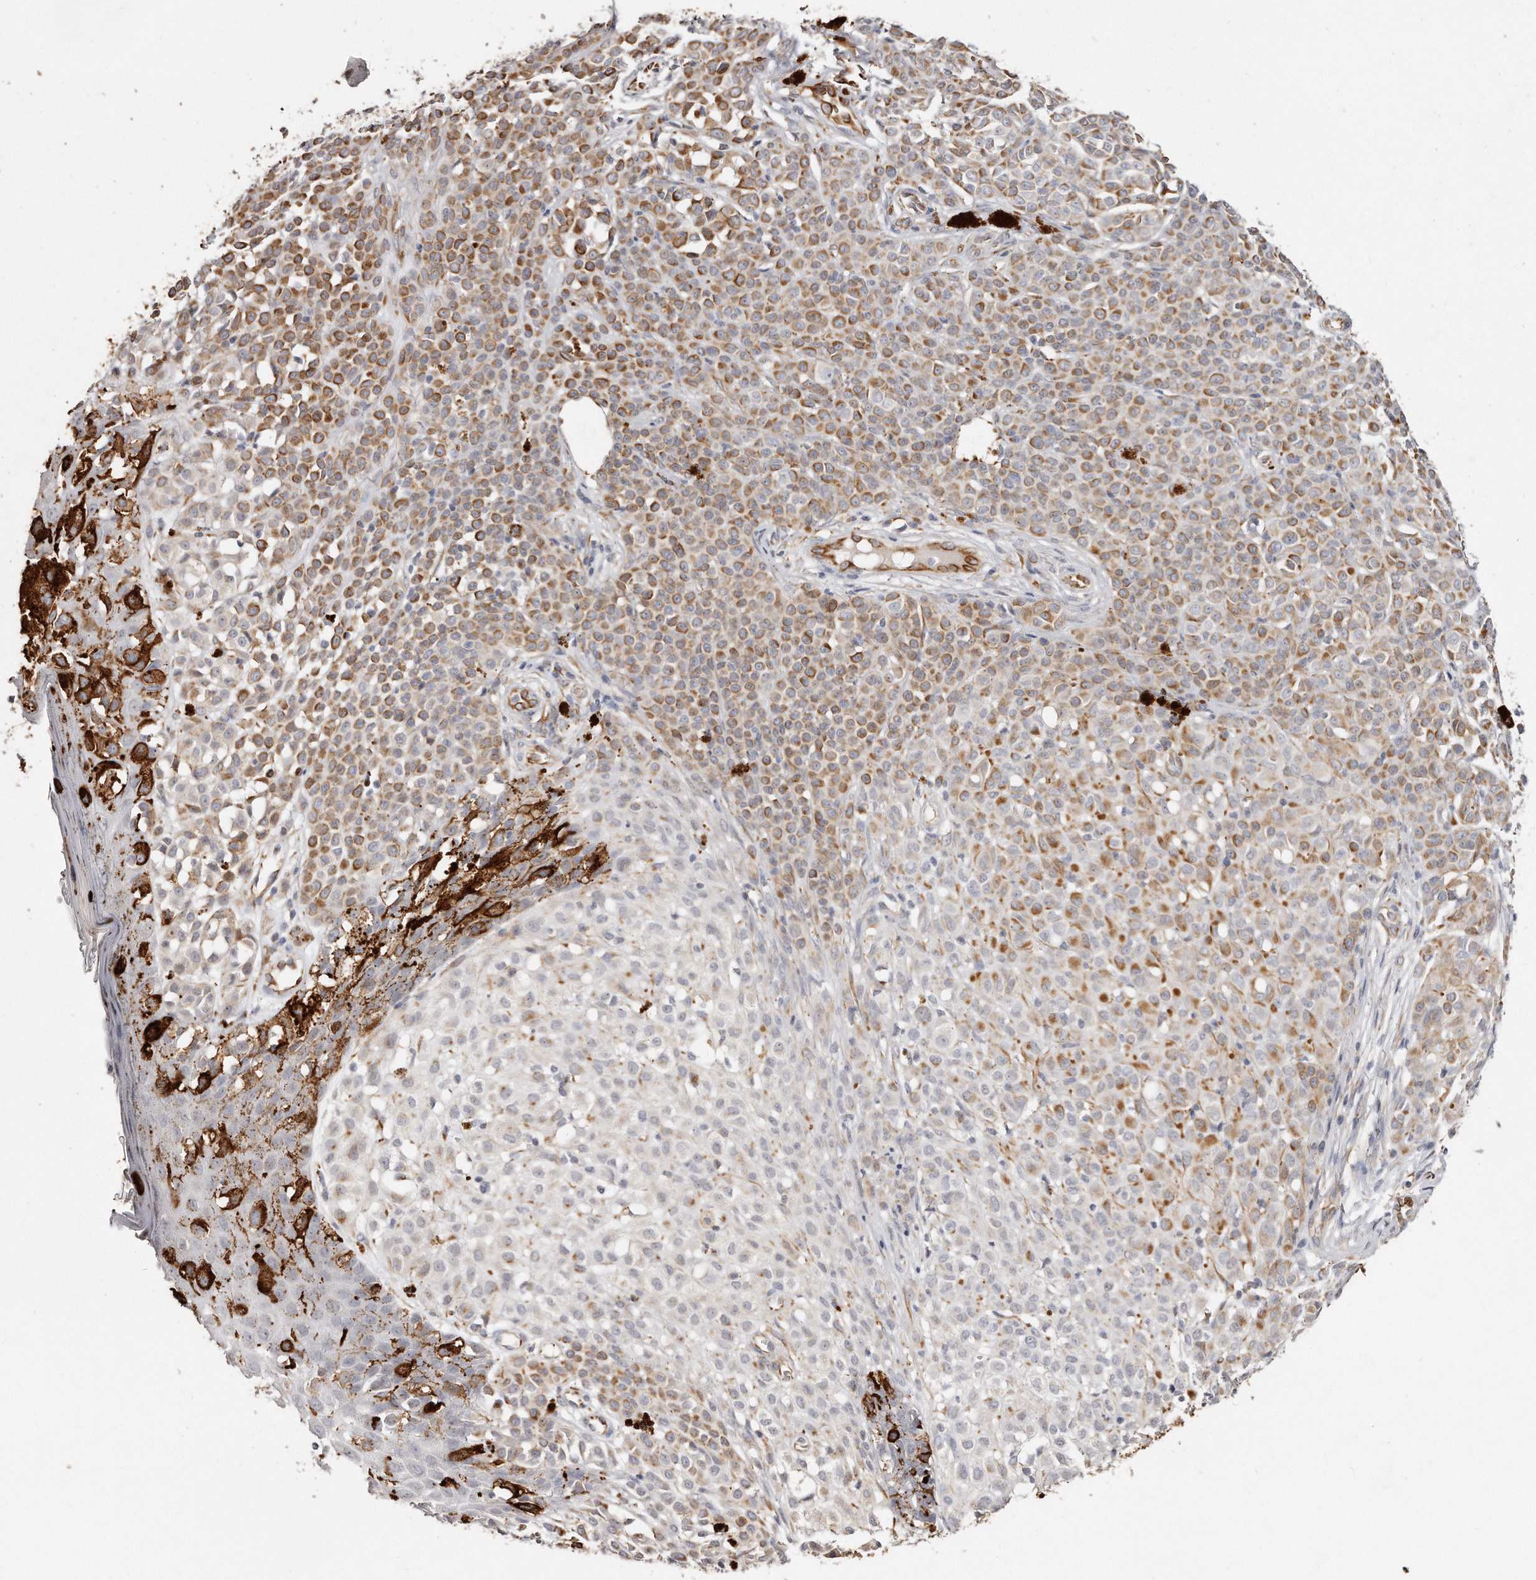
{"staining": {"intensity": "moderate", "quantity": "25%-75%", "location": "cytoplasmic/membranous"}, "tissue": "melanoma", "cell_type": "Tumor cells", "image_type": "cancer", "snomed": [{"axis": "morphology", "description": "Malignant melanoma, NOS"}, {"axis": "topography", "description": "Skin of leg"}], "caption": "Malignant melanoma was stained to show a protein in brown. There is medium levels of moderate cytoplasmic/membranous positivity in approximately 25%-75% of tumor cells. (brown staining indicates protein expression, while blue staining denotes nuclei).", "gene": "ZYG11A", "patient": {"sex": "female", "age": 72}}